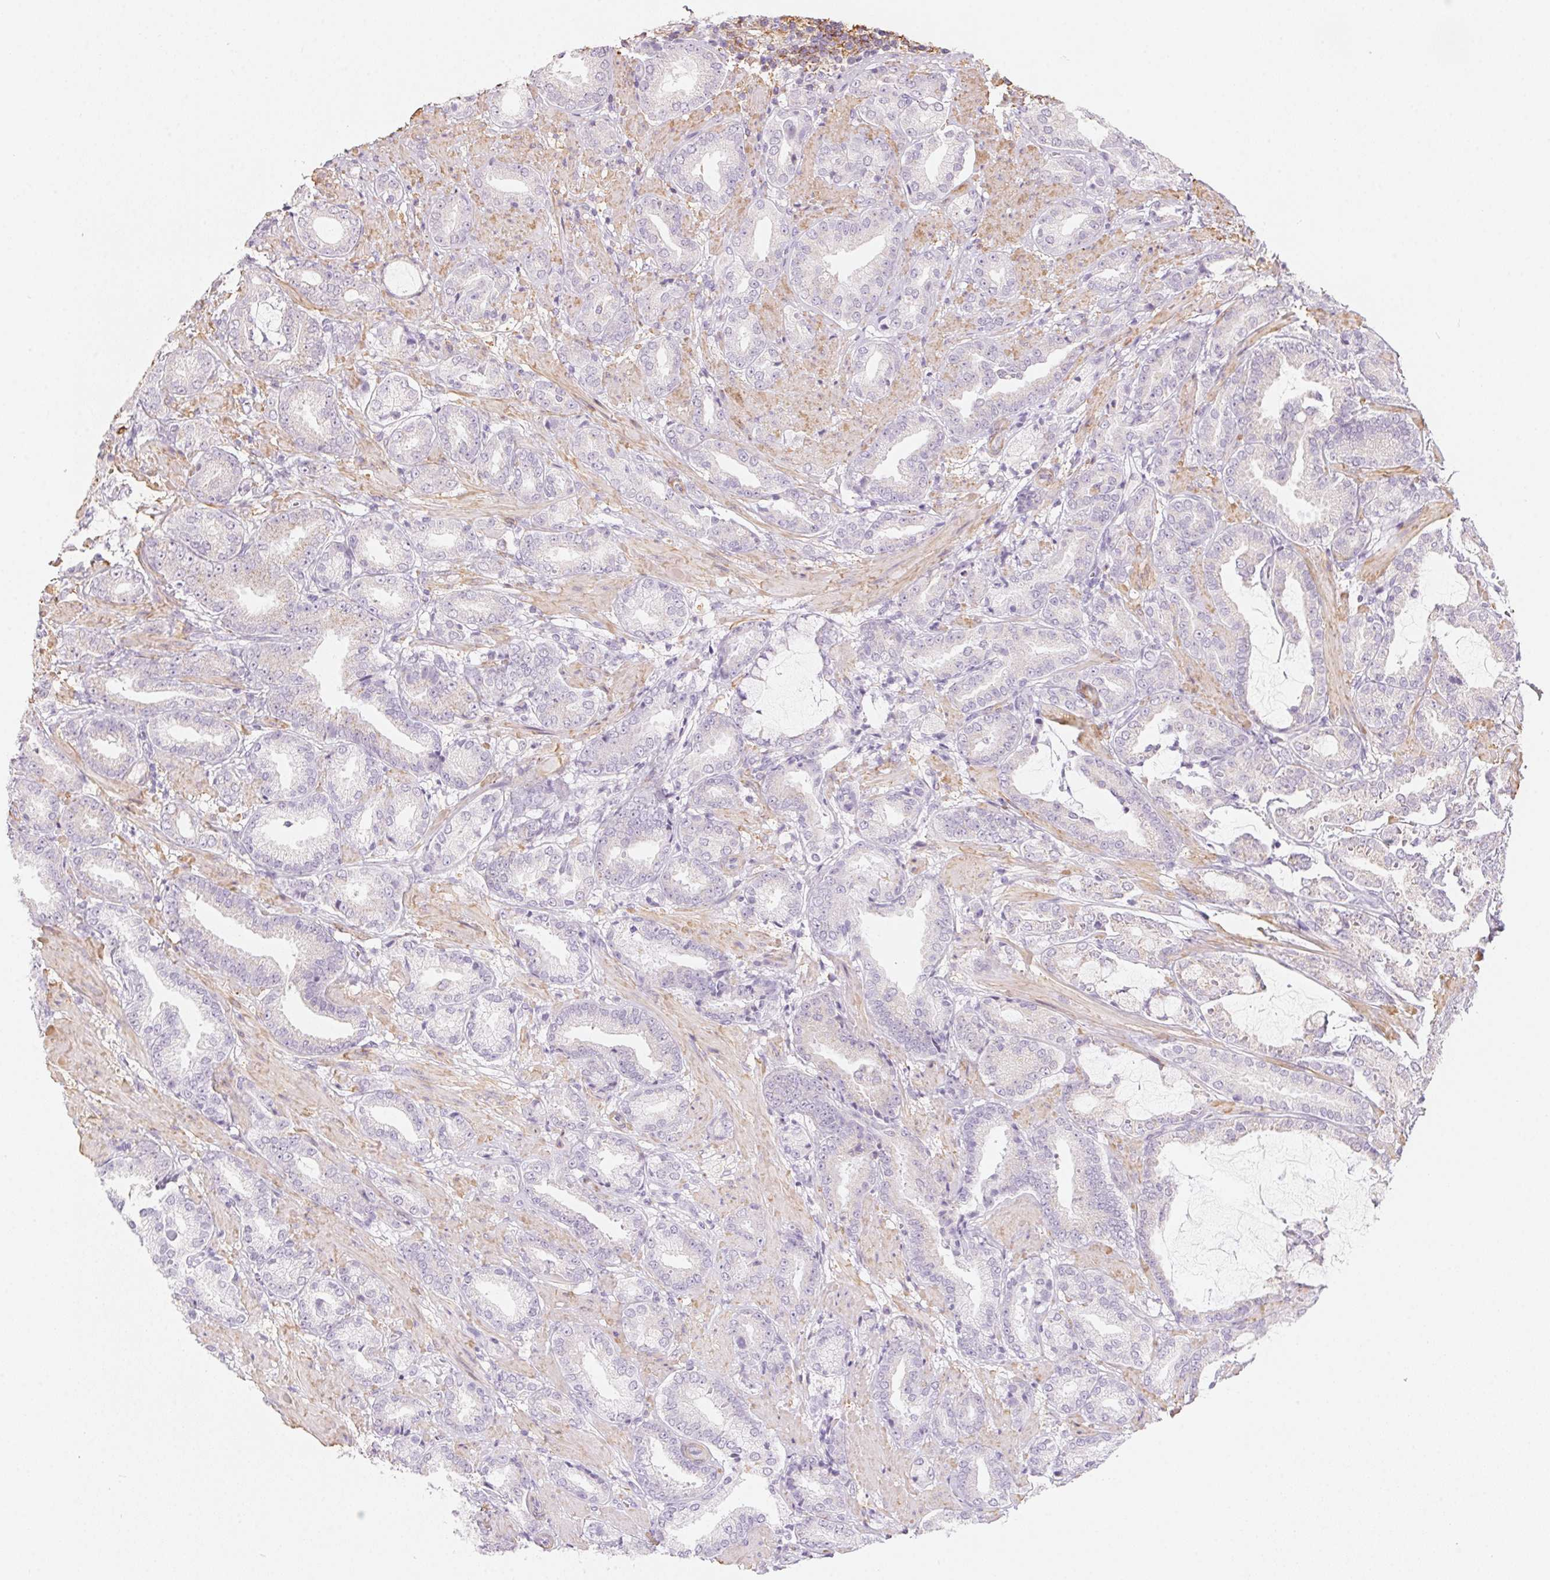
{"staining": {"intensity": "negative", "quantity": "none", "location": "none"}, "tissue": "prostate cancer", "cell_type": "Tumor cells", "image_type": "cancer", "snomed": [{"axis": "morphology", "description": "Adenocarcinoma, High grade"}, {"axis": "topography", "description": "Prostate"}], "caption": "There is no significant expression in tumor cells of high-grade adenocarcinoma (prostate).", "gene": "PRPH", "patient": {"sex": "male", "age": 56}}